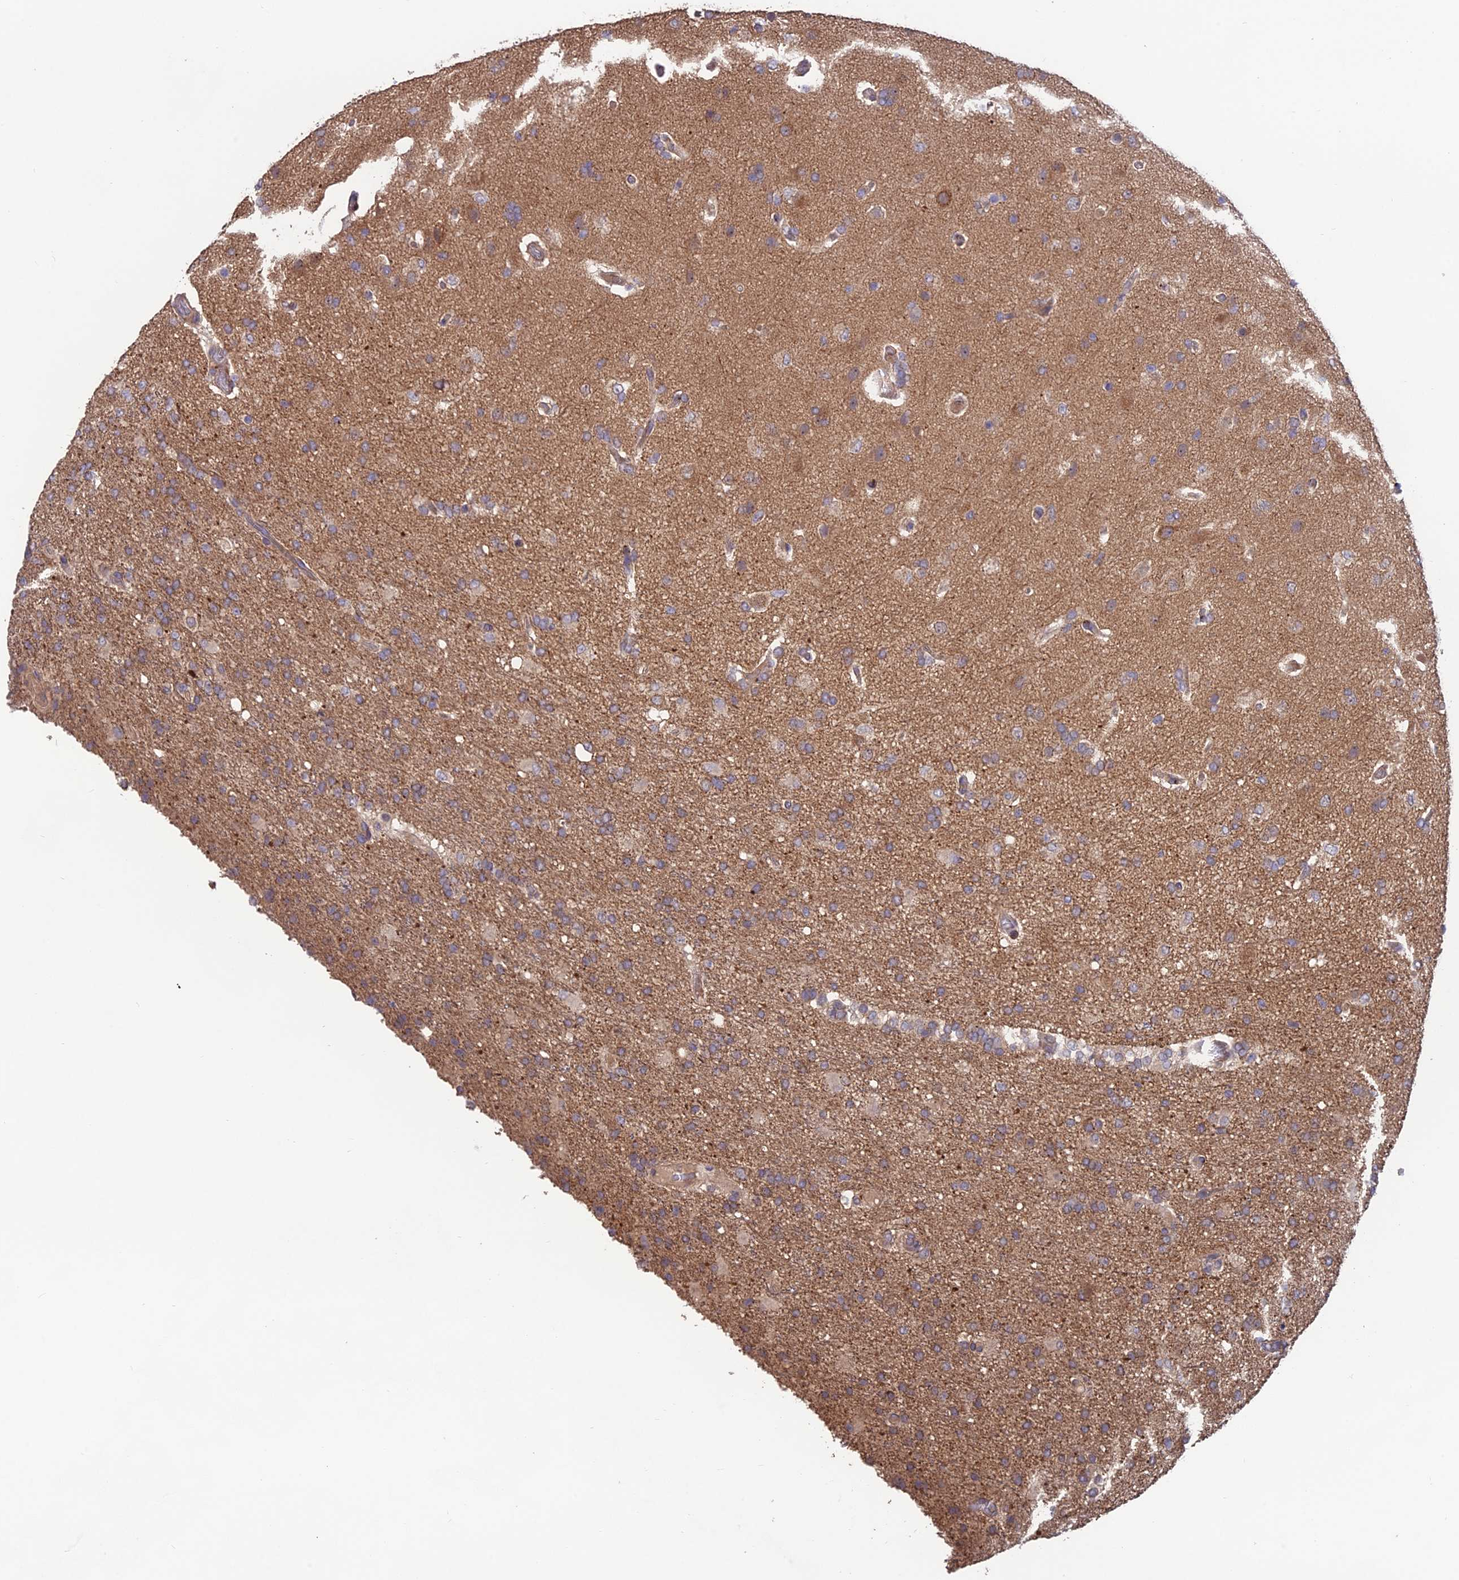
{"staining": {"intensity": "weak", "quantity": "<25%", "location": "cytoplasmic/membranous"}, "tissue": "glioma", "cell_type": "Tumor cells", "image_type": "cancer", "snomed": [{"axis": "morphology", "description": "Glioma, malignant, High grade"}, {"axis": "topography", "description": "Brain"}], "caption": "A high-resolution histopathology image shows immunohistochemistry staining of high-grade glioma (malignant), which displays no significant expression in tumor cells.", "gene": "SHISA5", "patient": {"sex": "female", "age": 74}}